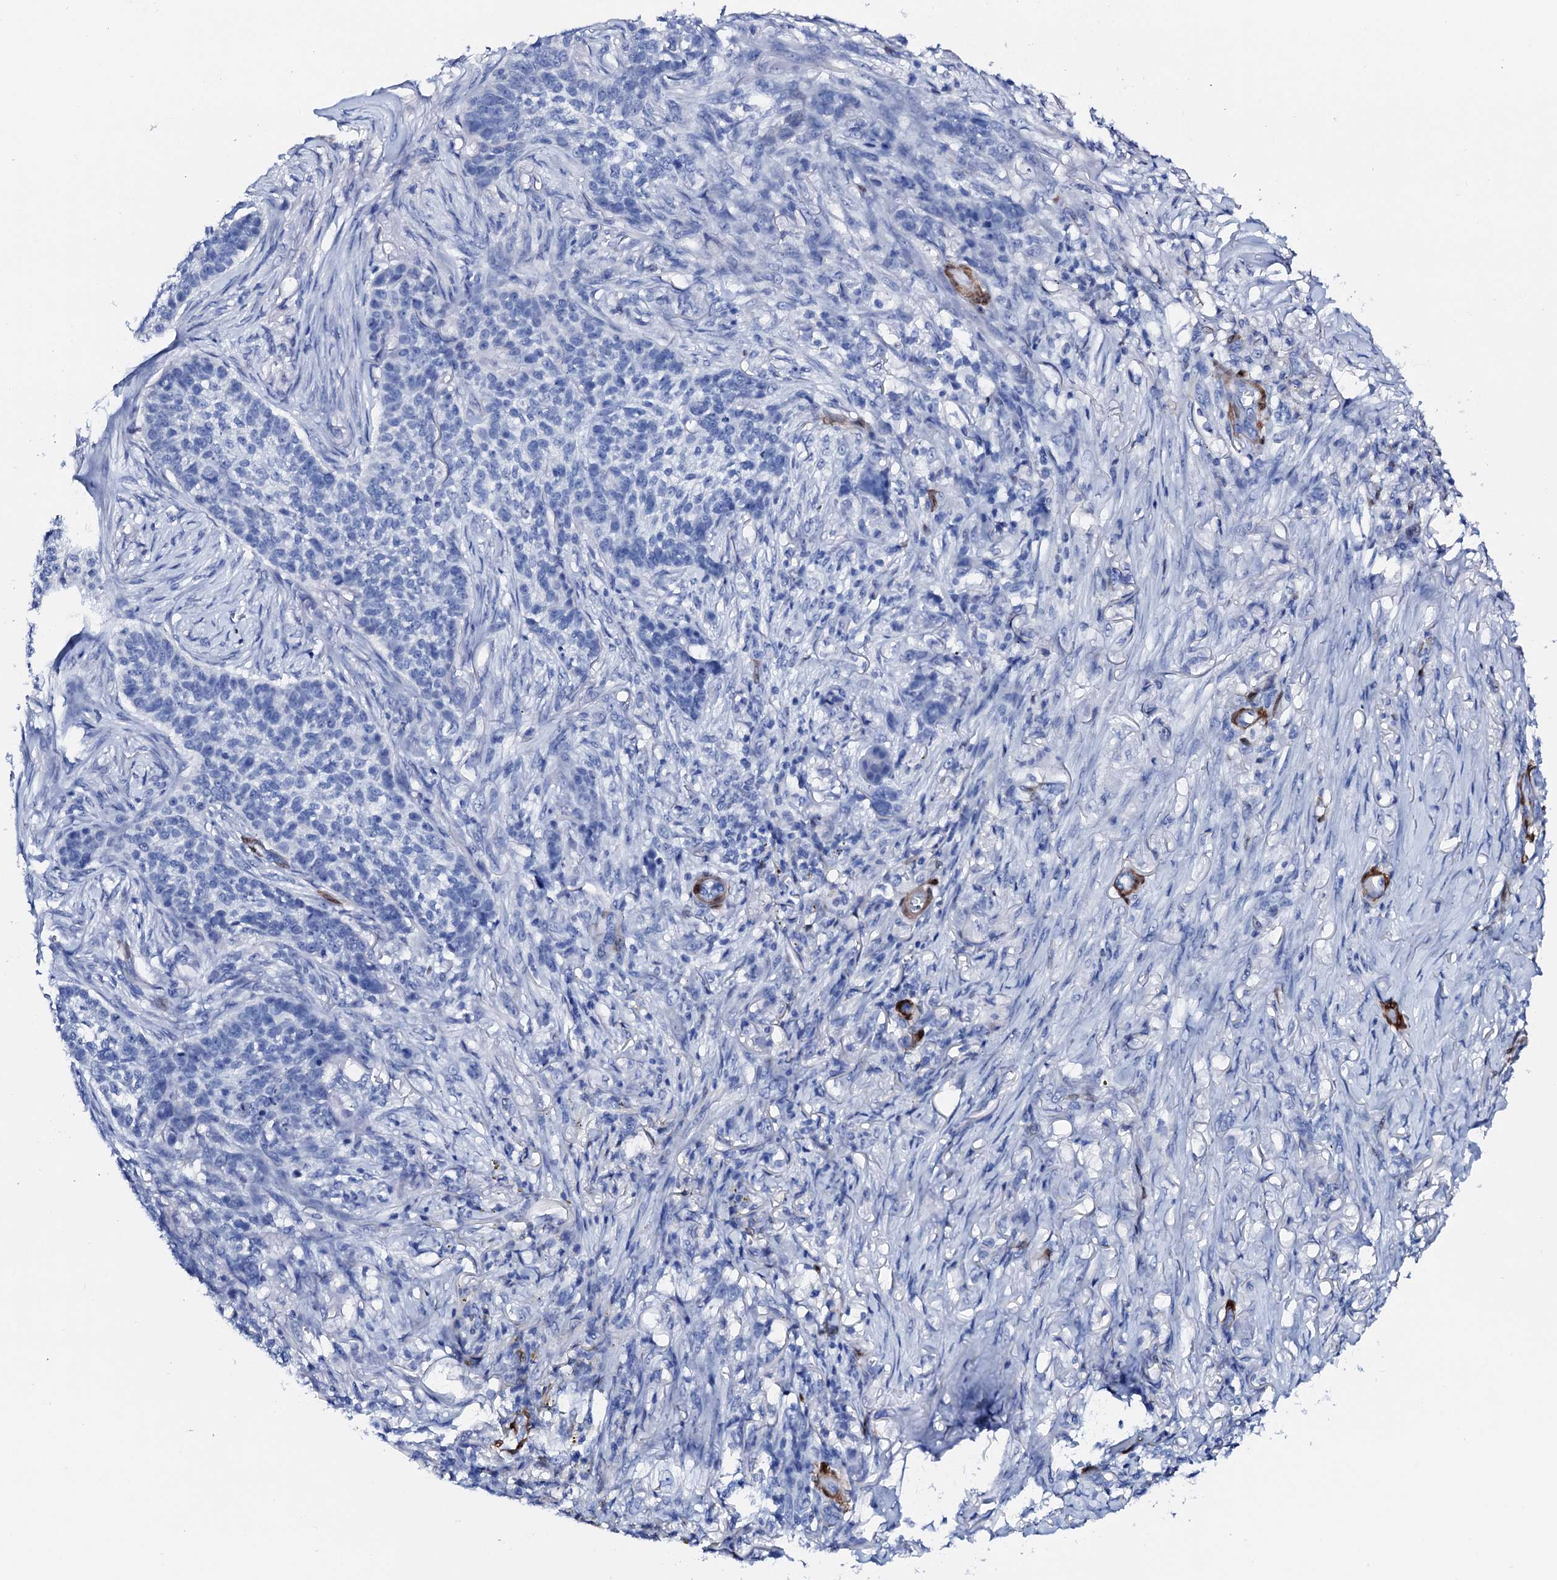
{"staining": {"intensity": "negative", "quantity": "none", "location": "none"}, "tissue": "skin cancer", "cell_type": "Tumor cells", "image_type": "cancer", "snomed": [{"axis": "morphology", "description": "Basal cell carcinoma"}, {"axis": "topography", "description": "Skin"}], "caption": "Immunohistochemical staining of skin basal cell carcinoma demonstrates no significant positivity in tumor cells. (DAB (3,3'-diaminobenzidine) IHC visualized using brightfield microscopy, high magnification).", "gene": "NRIP2", "patient": {"sex": "male", "age": 85}}